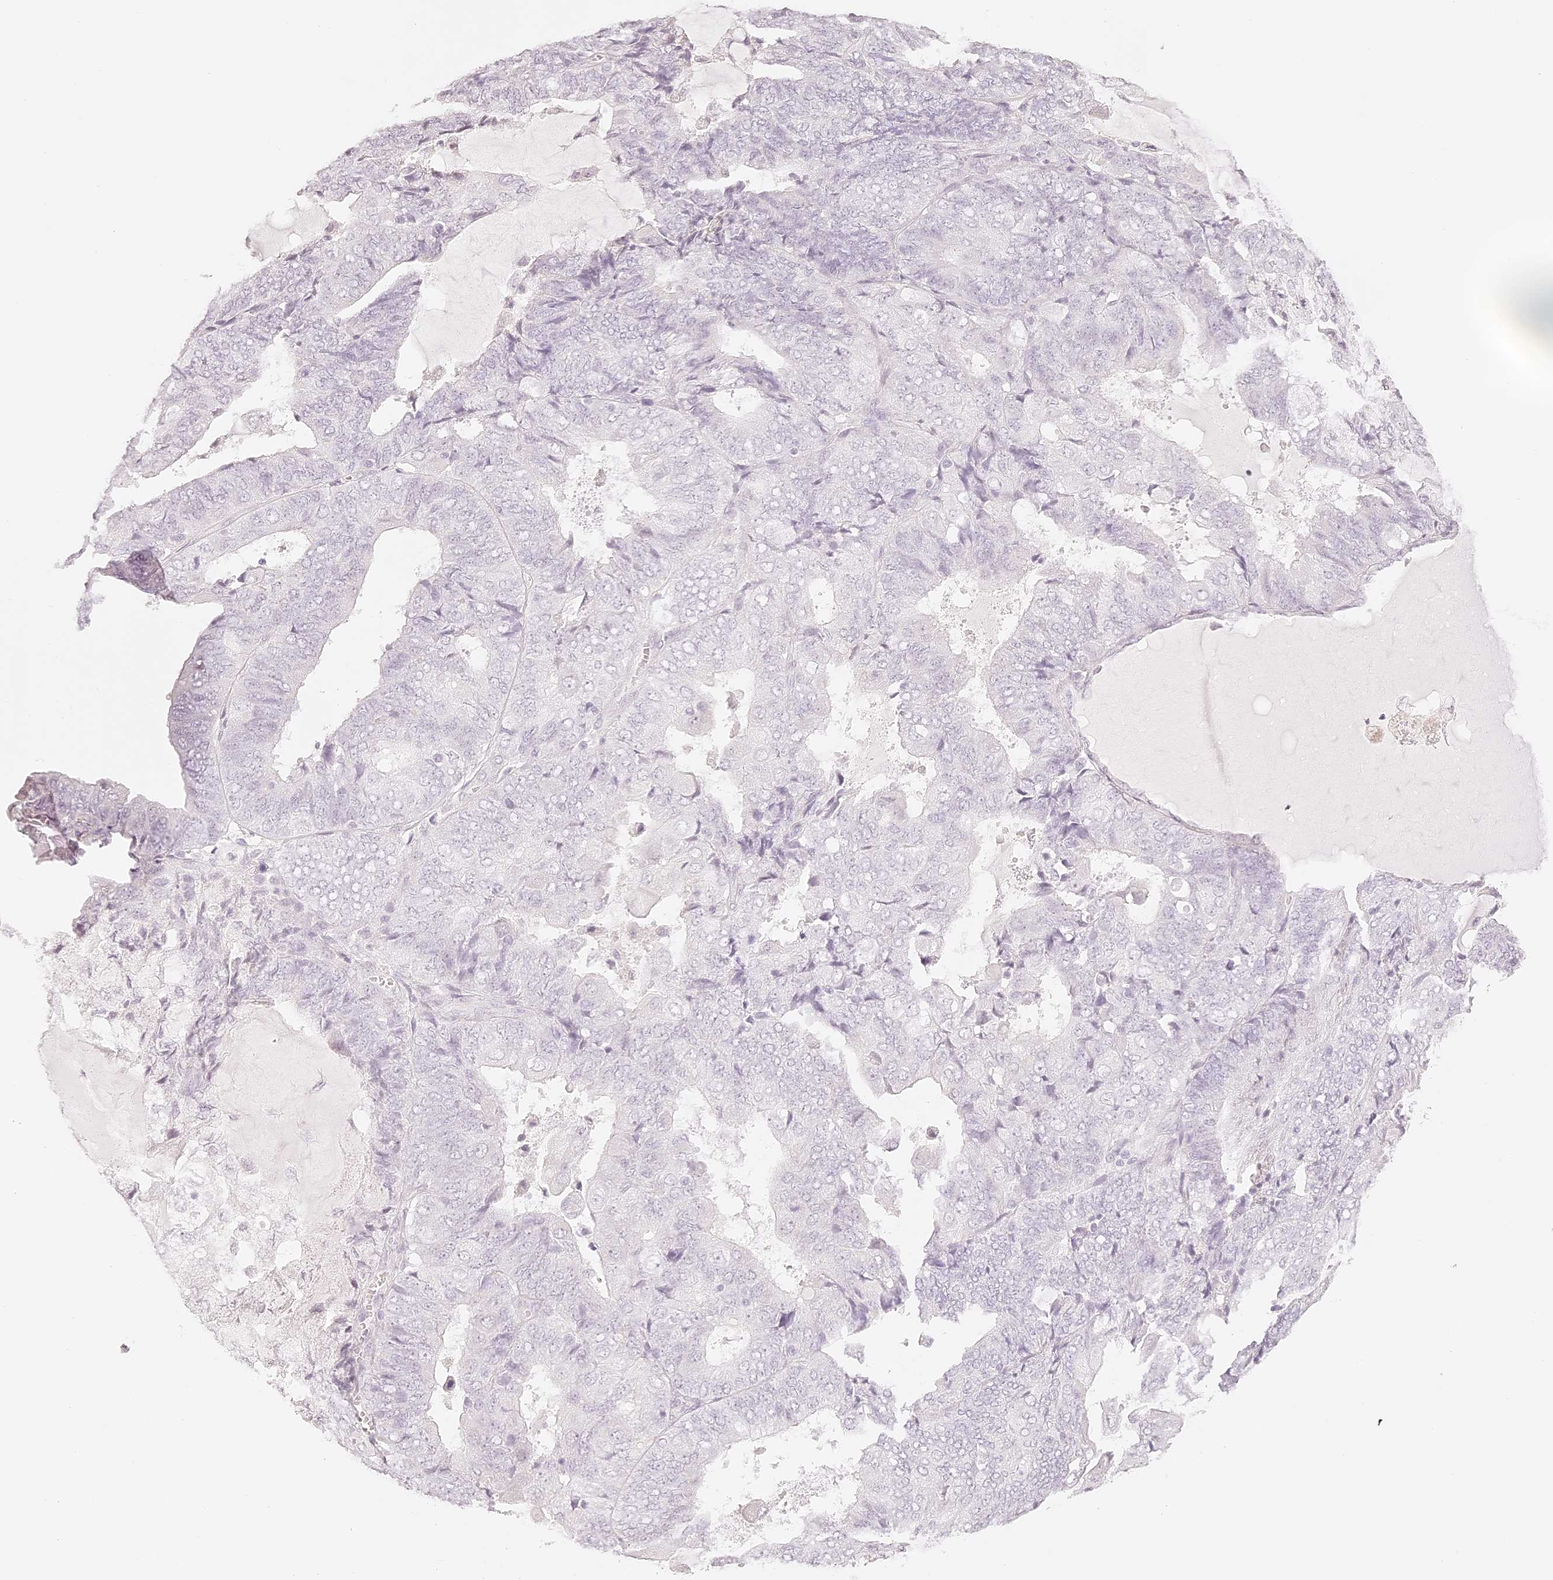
{"staining": {"intensity": "negative", "quantity": "none", "location": "none"}, "tissue": "endometrial cancer", "cell_type": "Tumor cells", "image_type": "cancer", "snomed": [{"axis": "morphology", "description": "Adenocarcinoma, NOS"}, {"axis": "topography", "description": "Endometrium"}], "caption": "Immunohistochemical staining of human endometrial adenocarcinoma reveals no significant expression in tumor cells.", "gene": "TRIM45", "patient": {"sex": "female", "age": 81}}